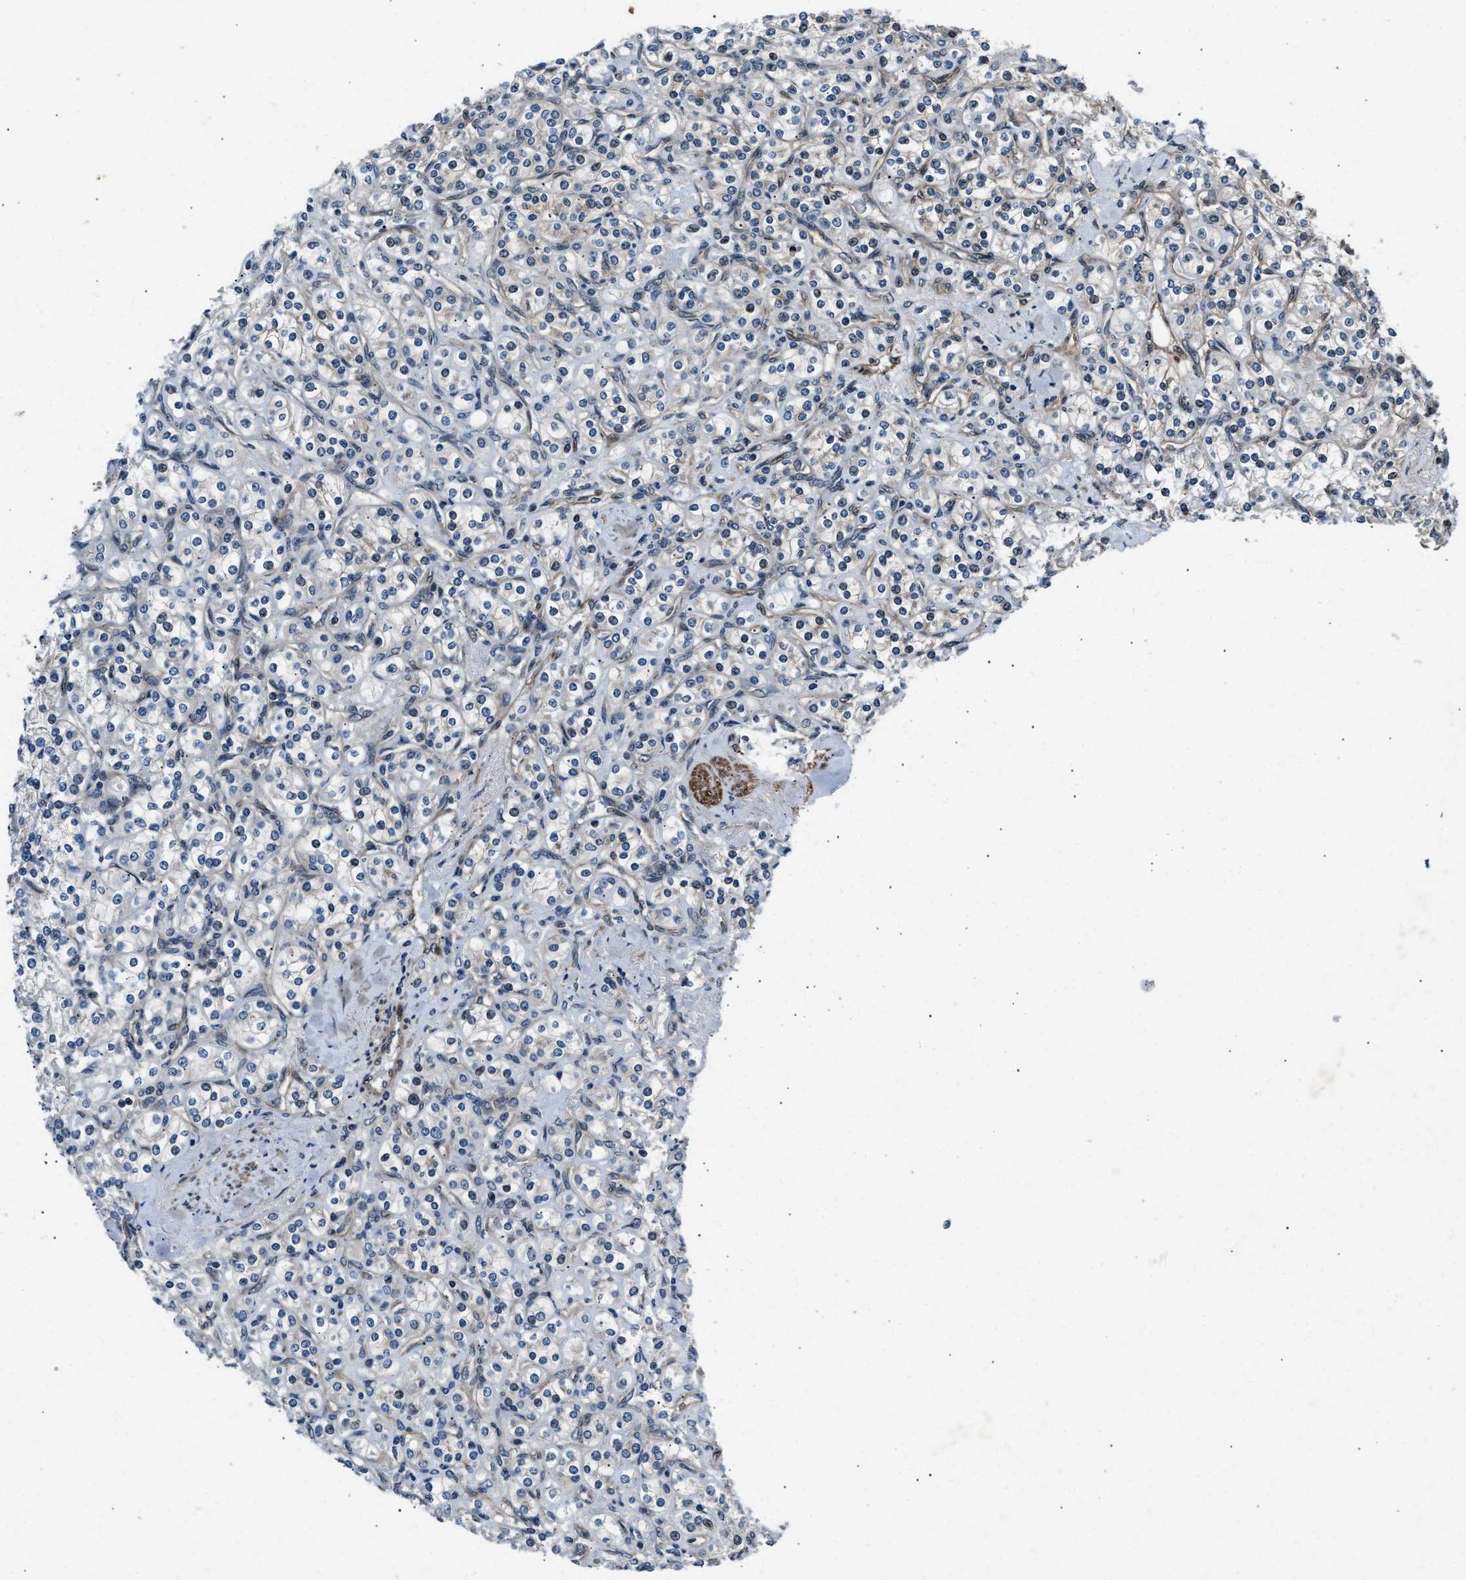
{"staining": {"intensity": "negative", "quantity": "none", "location": "none"}, "tissue": "renal cancer", "cell_type": "Tumor cells", "image_type": "cancer", "snomed": [{"axis": "morphology", "description": "Adenocarcinoma, NOS"}, {"axis": "topography", "description": "Kidney"}], "caption": "Adenocarcinoma (renal) stained for a protein using immunohistochemistry reveals no staining tumor cells.", "gene": "DYNC2I1", "patient": {"sex": "male", "age": 77}}